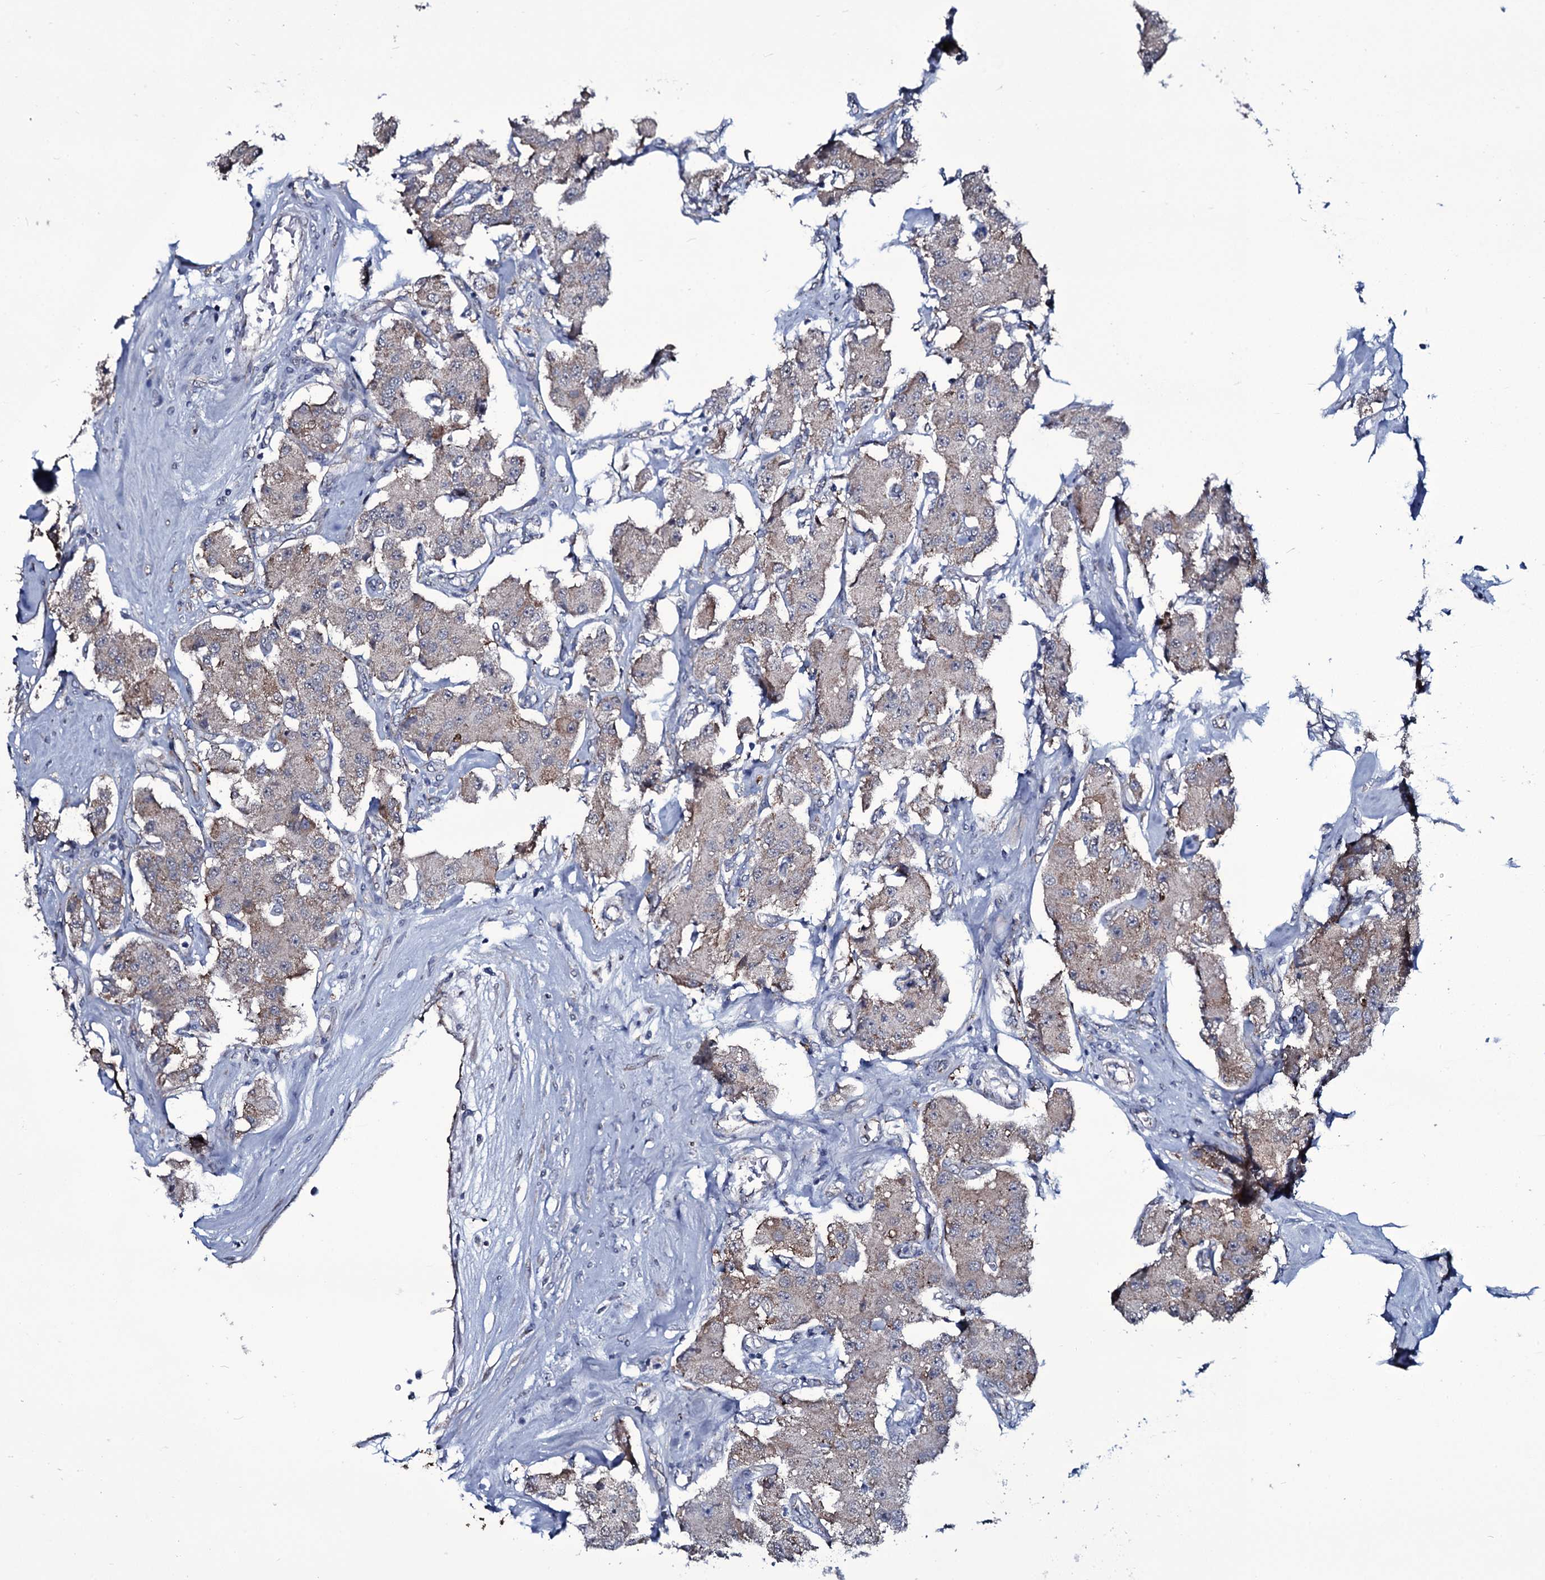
{"staining": {"intensity": "moderate", "quantity": "25%-75%", "location": "cytoplasmic/membranous"}, "tissue": "carcinoid", "cell_type": "Tumor cells", "image_type": "cancer", "snomed": [{"axis": "morphology", "description": "Carcinoid, malignant, NOS"}, {"axis": "topography", "description": "Pancreas"}], "caption": "Brown immunohistochemical staining in human carcinoid demonstrates moderate cytoplasmic/membranous staining in about 25%-75% of tumor cells.", "gene": "WIPF3", "patient": {"sex": "male", "age": 41}}